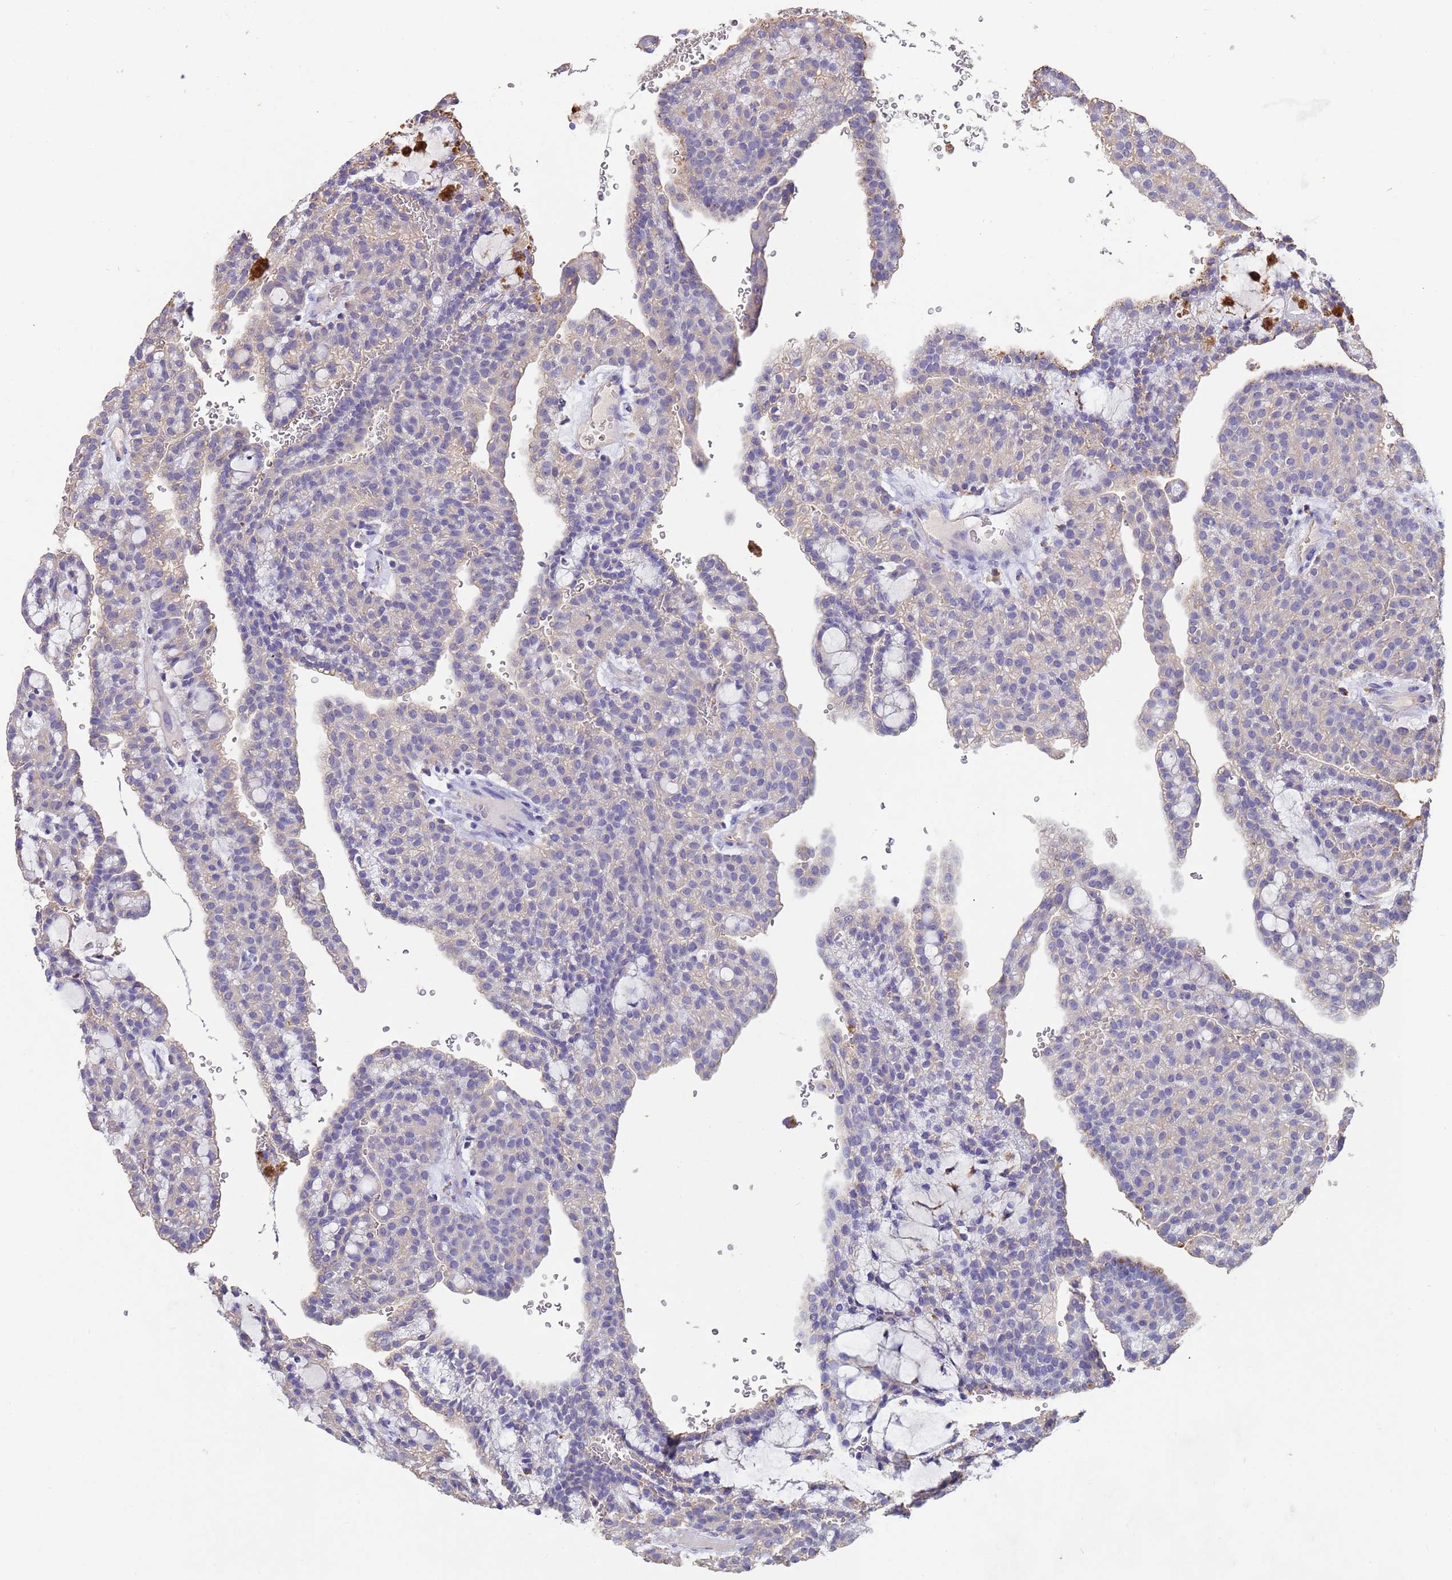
{"staining": {"intensity": "negative", "quantity": "none", "location": "none"}, "tissue": "renal cancer", "cell_type": "Tumor cells", "image_type": "cancer", "snomed": [{"axis": "morphology", "description": "Adenocarcinoma, NOS"}, {"axis": "topography", "description": "Kidney"}], "caption": "Immunohistochemistry micrograph of neoplastic tissue: renal cancer stained with DAB (3,3'-diaminobenzidine) displays no significant protein staining in tumor cells.", "gene": "SRL", "patient": {"sex": "male", "age": 63}}